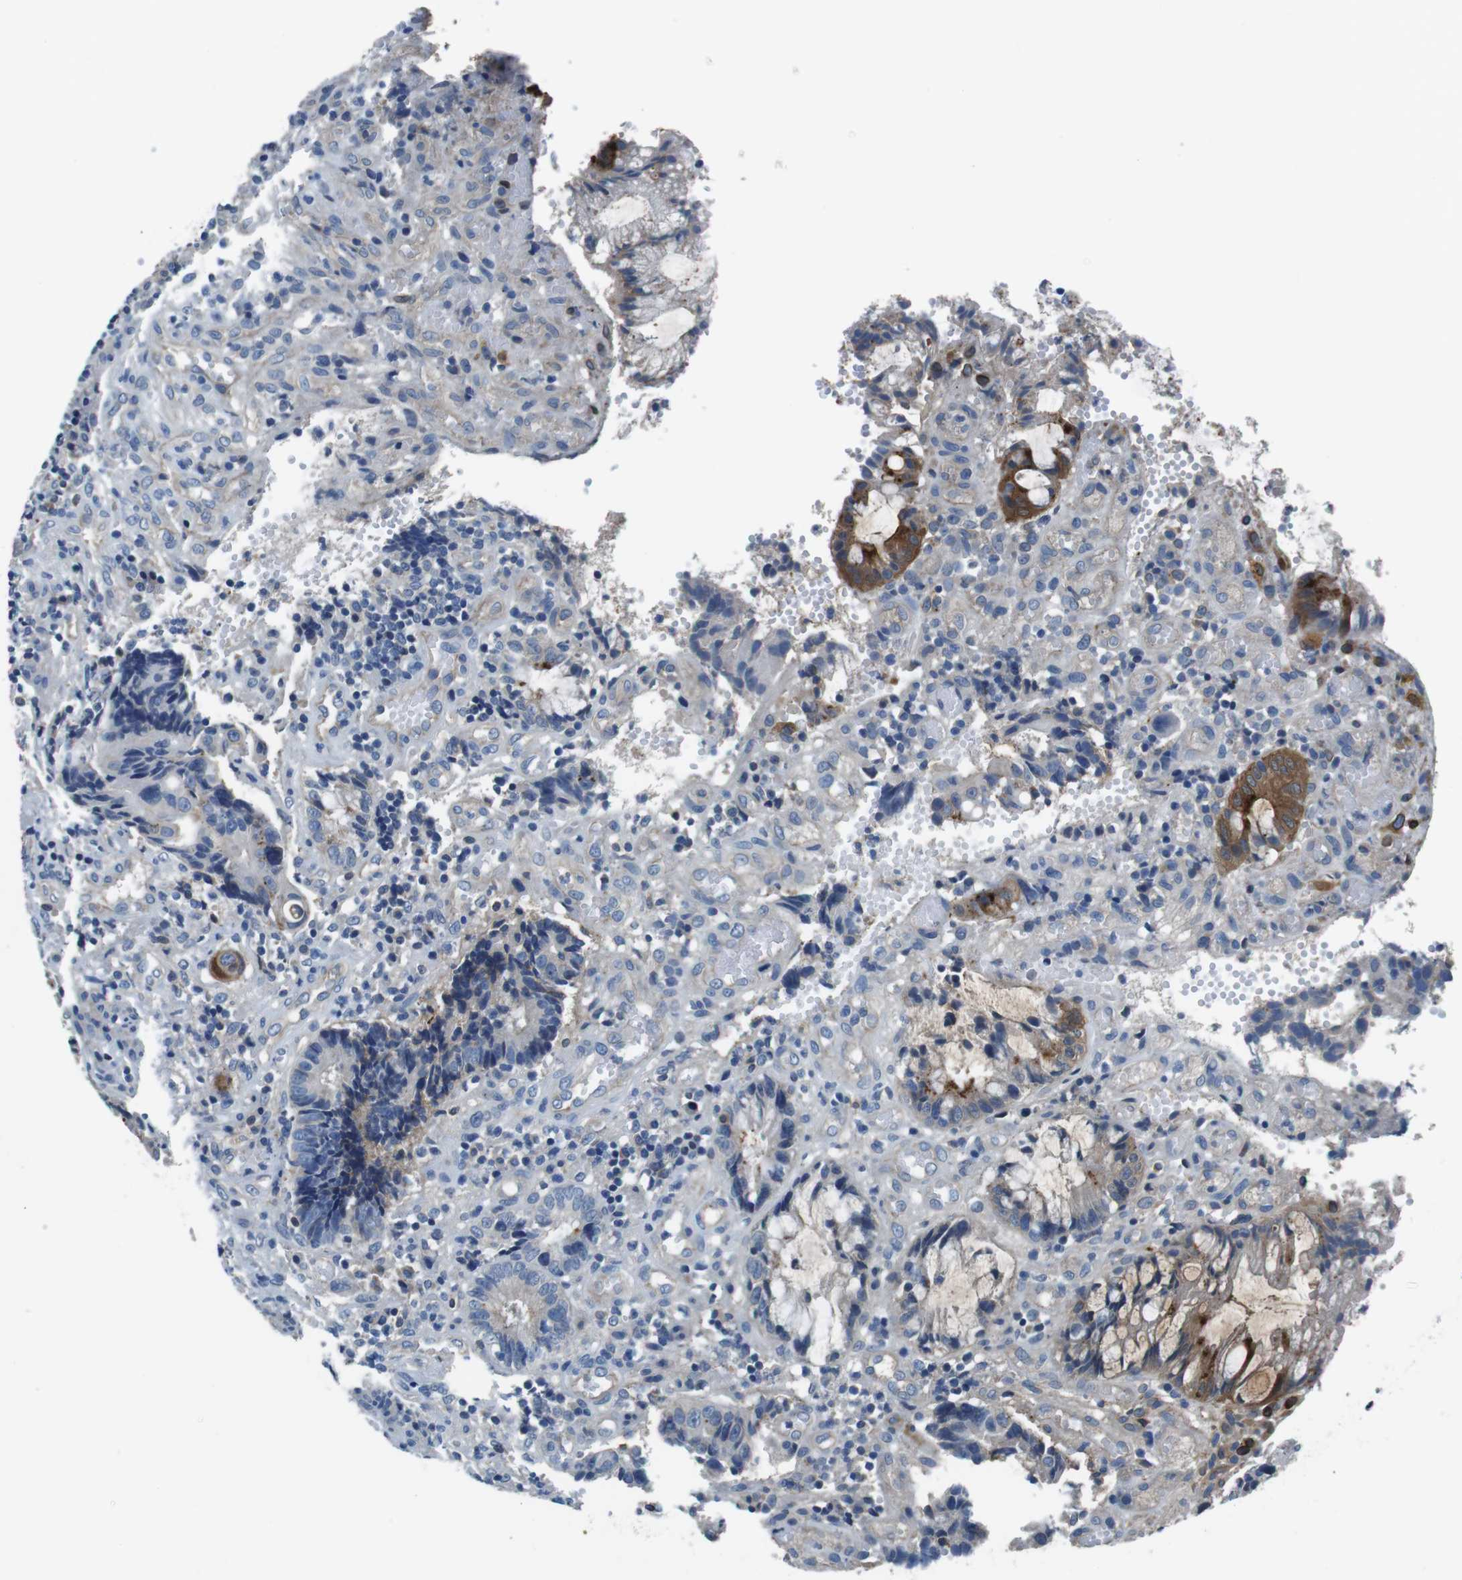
{"staining": {"intensity": "strong", "quantity": "<25%", "location": "cytoplasmic/membranous"}, "tissue": "colorectal cancer", "cell_type": "Tumor cells", "image_type": "cancer", "snomed": [{"axis": "morphology", "description": "Adenocarcinoma, NOS"}, {"axis": "topography", "description": "Colon"}], "caption": "IHC photomicrograph of neoplastic tissue: human colorectal cancer stained using immunohistochemistry (IHC) exhibits medium levels of strong protein expression localized specifically in the cytoplasmic/membranous of tumor cells, appearing as a cytoplasmic/membranous brown color.", "gene": "TULP3", "patient": {"sex": "female", "age": 57}}